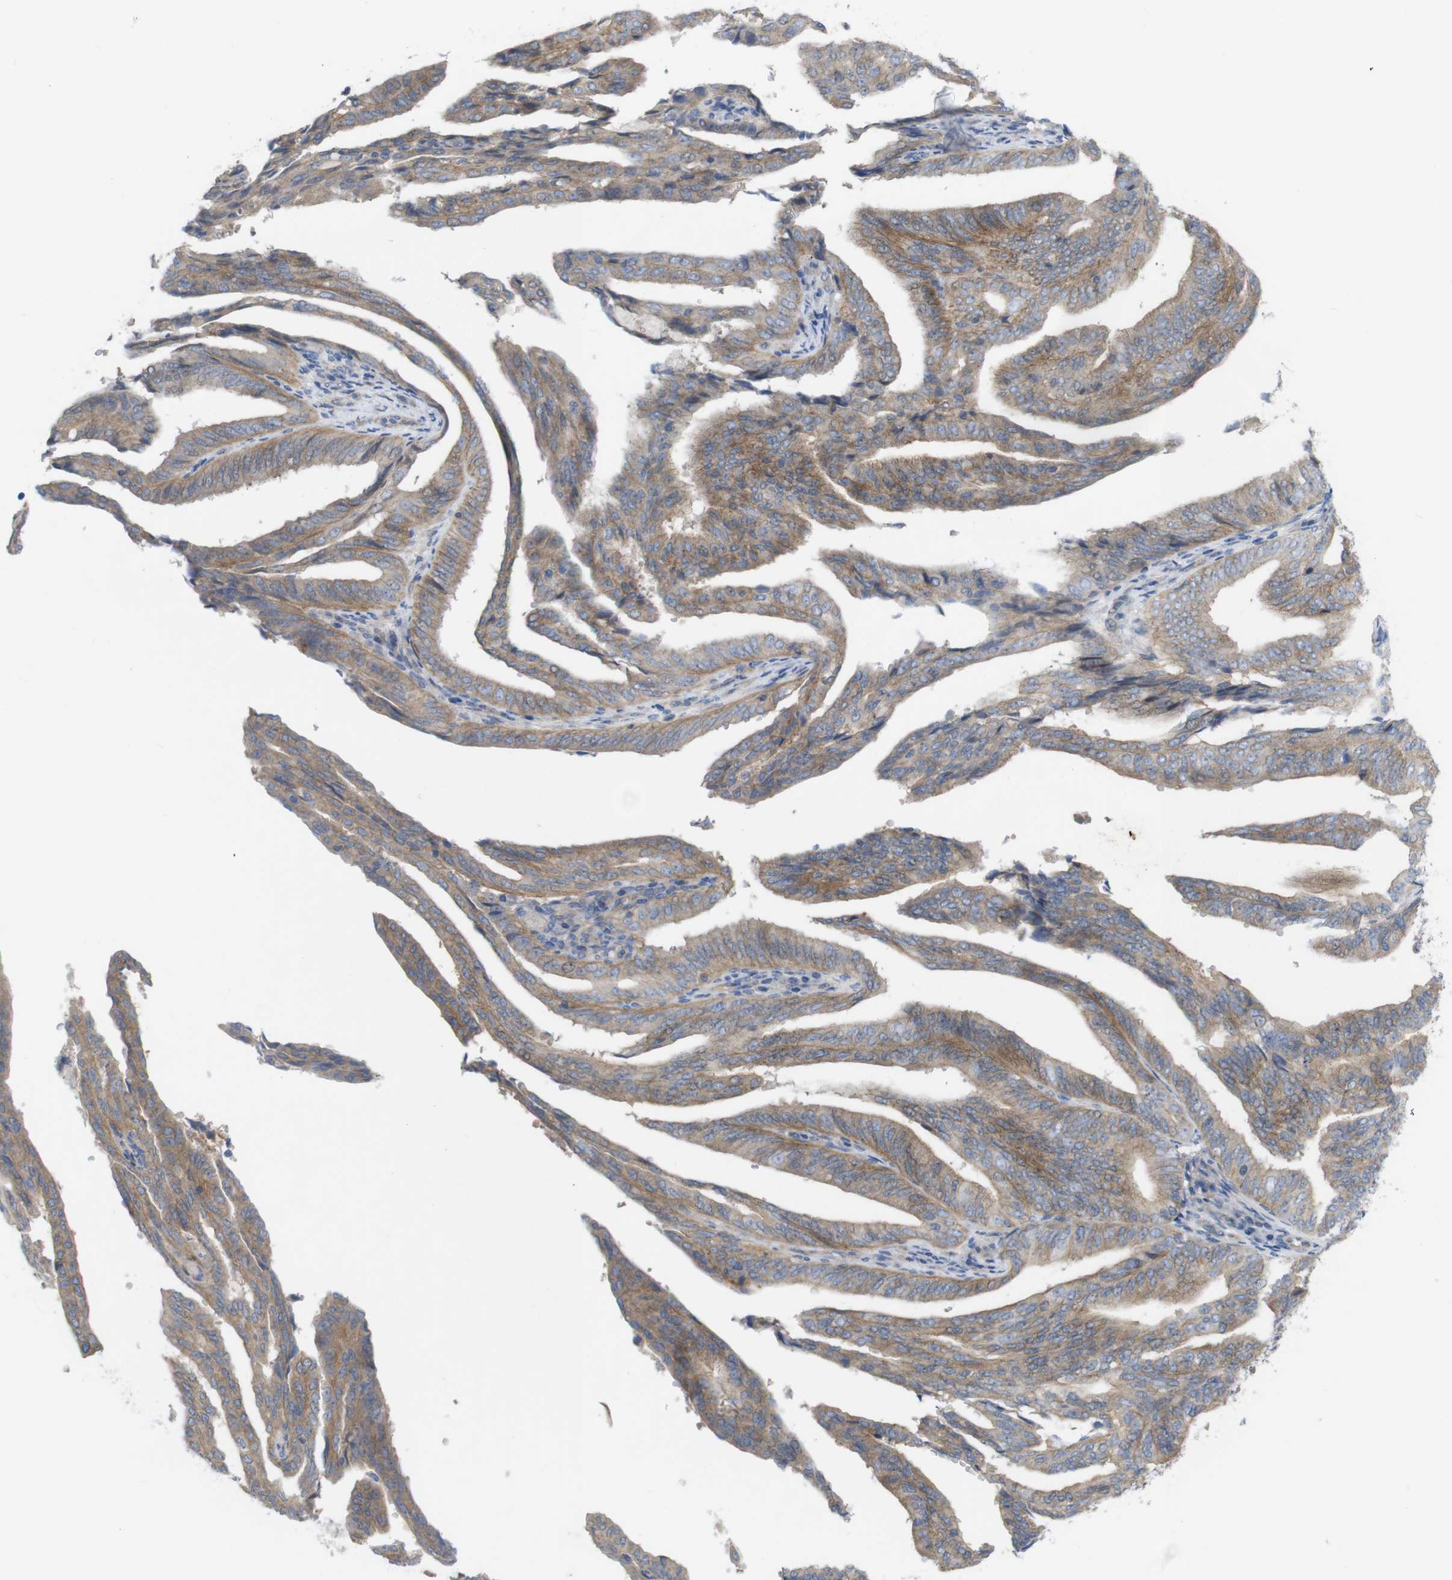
{"staining": {"intensity": "moderate", "quantity": ">75%", "location": "cytoplasmic/membranous"}, "tissue": "endometrial cancer", "cell_type": "Tumor cells", "image_type": "cancer", "snomed": [{"axis": "morphology", "description": "Adenocarcinoma, NOS"}, {"axis": "topography", "description": "Endometrium"}], "caption": "Brown immunohistochemical staining in human adenocarcinoma (endometrial) demonstrates moderate cytoplasmic/membranous expression in about >75% of tumor cells. The protein is shown in brown color, while the nuclei are stained blue.", "gene": "KIDINS220", "patient": {"sex": "female", "age": 58}}